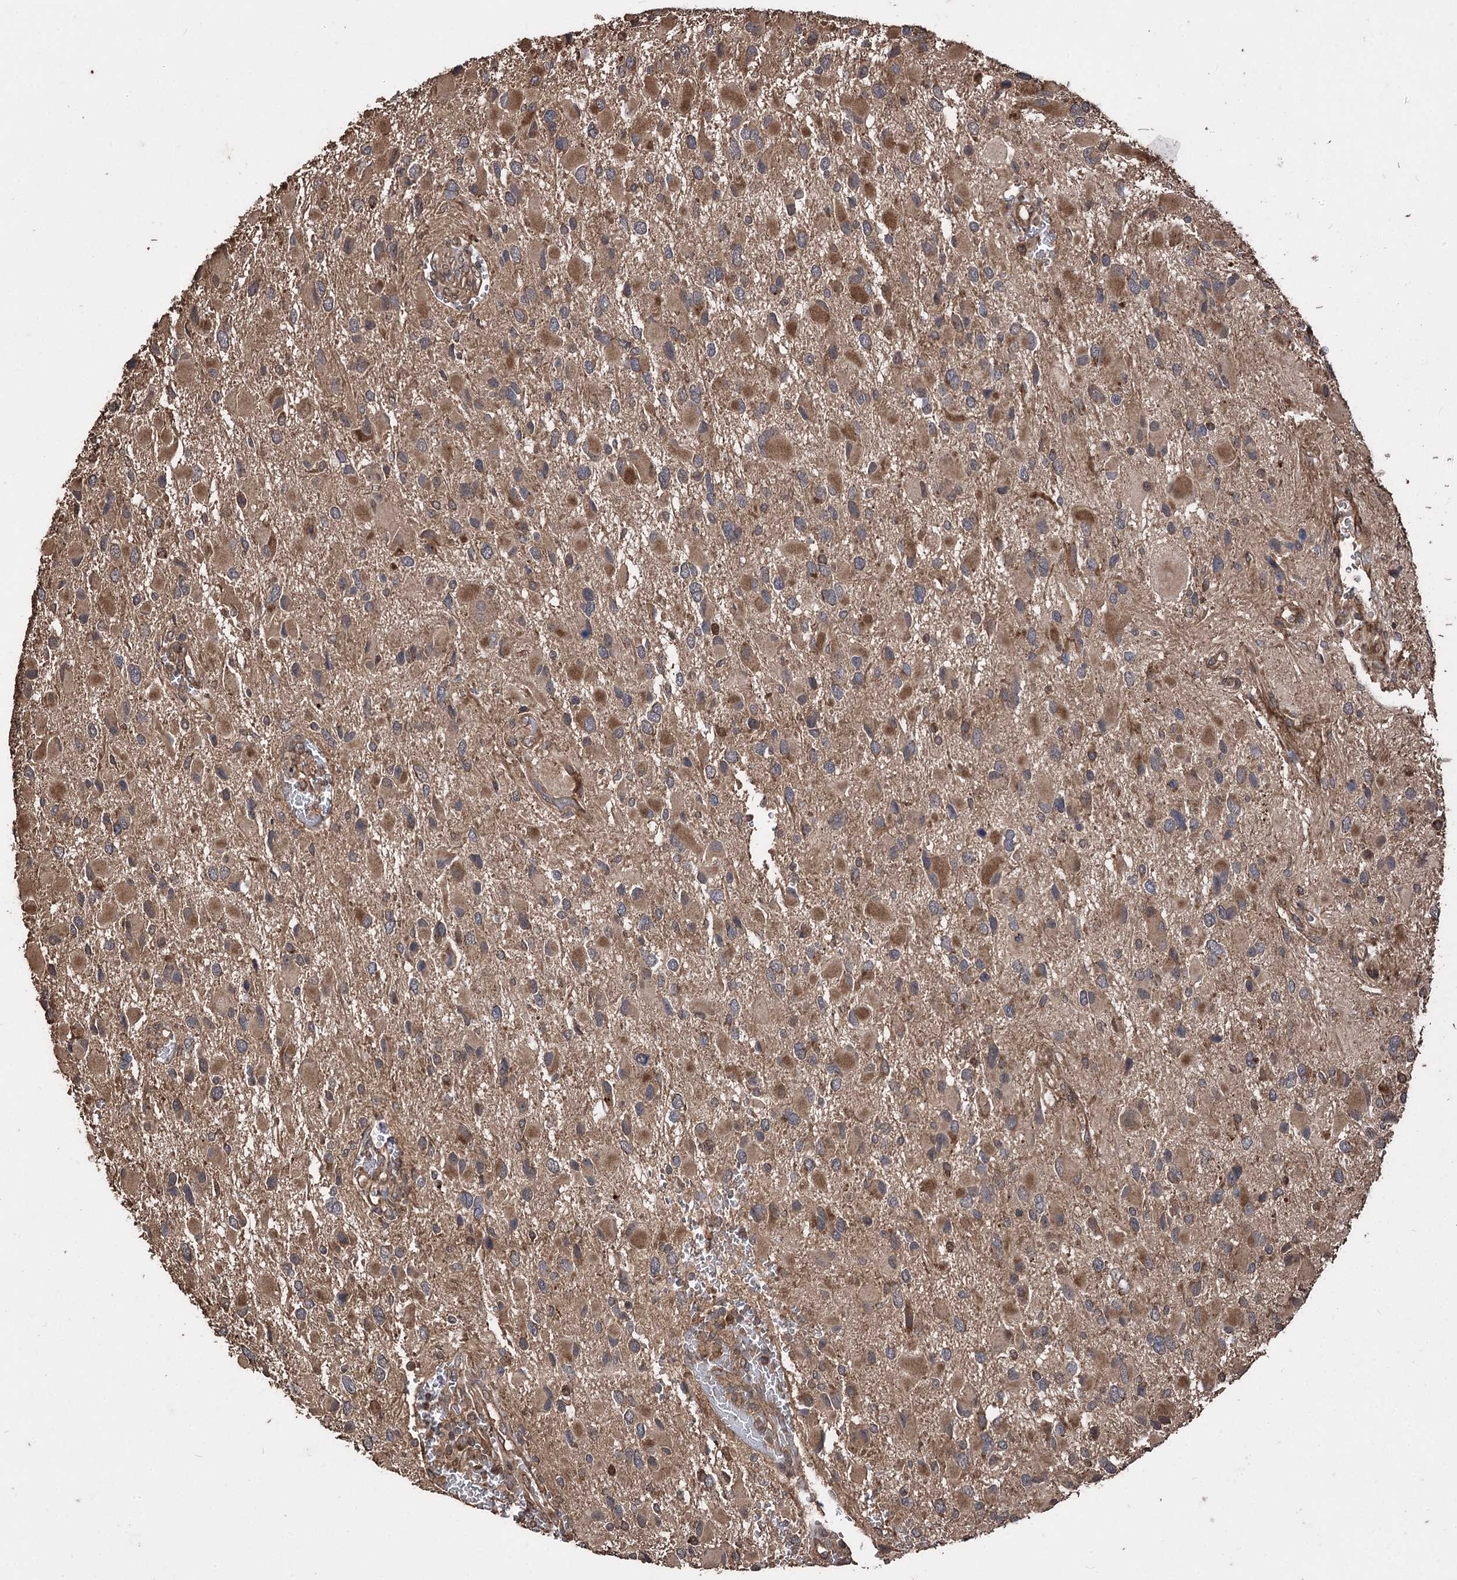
{"staining": {"intensity": "moderate", "quantity": ">75%", "location": "cytoplasmic/membranous"}, "tissue": "glioma", "cell_type": "Tumor cells", "image_type": "cancer", "snomed": [{"axis": "morphology", "description": "Glioma, malignant, High grade"}, {"axis": "topography", "description": "Brain"}], "caption": "IHC staining of glioma, which demonstrates medium levels of moderate cytoplasmic/membranous expression in approximately >75% of tumor cells indicating moderate cytoplasmic/membranous protein expression. The staining was performed using DAB (3,3'-diaminobenzidine) (brown) for protein detection and nuclei were counterstained in hematoxylin (blue).", "gene": "RASSF3", "patient": {"sex": "male", "age": 53}}